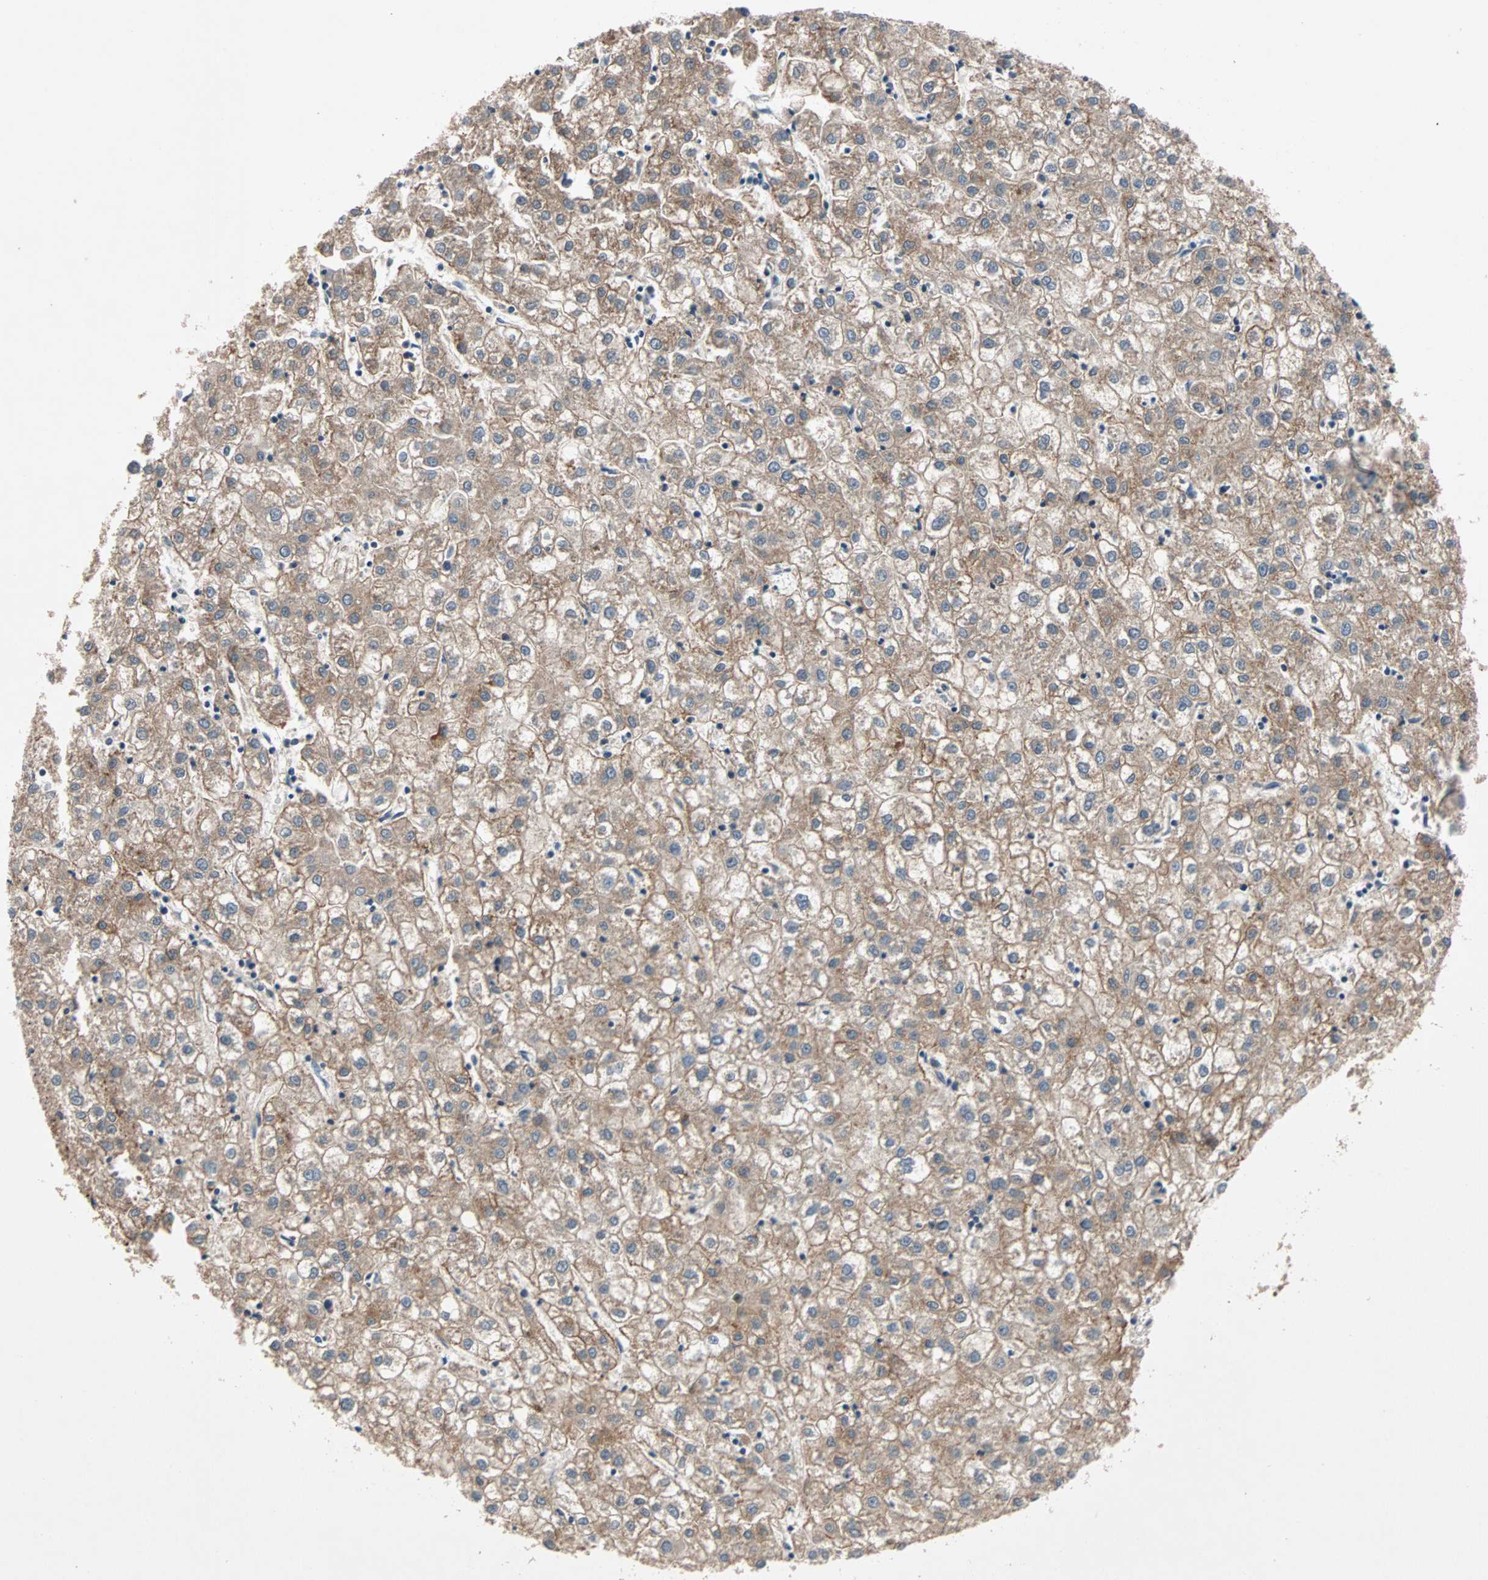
{"staining": {"intensity": "moderate", "quantity": "25%-75%", "location": "cytoplasmic/membranous"}, "tissue": "liver cancer", "cell_type": "Tumor cells", "image_type": "cancer", "snomed": [{"axis": "morphology", "description": "Carcinoma, Hepatocellular, NOS"}, {"axis": "topography", "description": "Liver"}], "caption": "Approximately 25%-75% of tumor cells in human liver cancer exhibit moderate cytoplasmic/membranous protein staining as visualized by brown immunohistochemical staining.", "gene": "MAP4K1", "patient": {"sex": "male", "age": 72}}